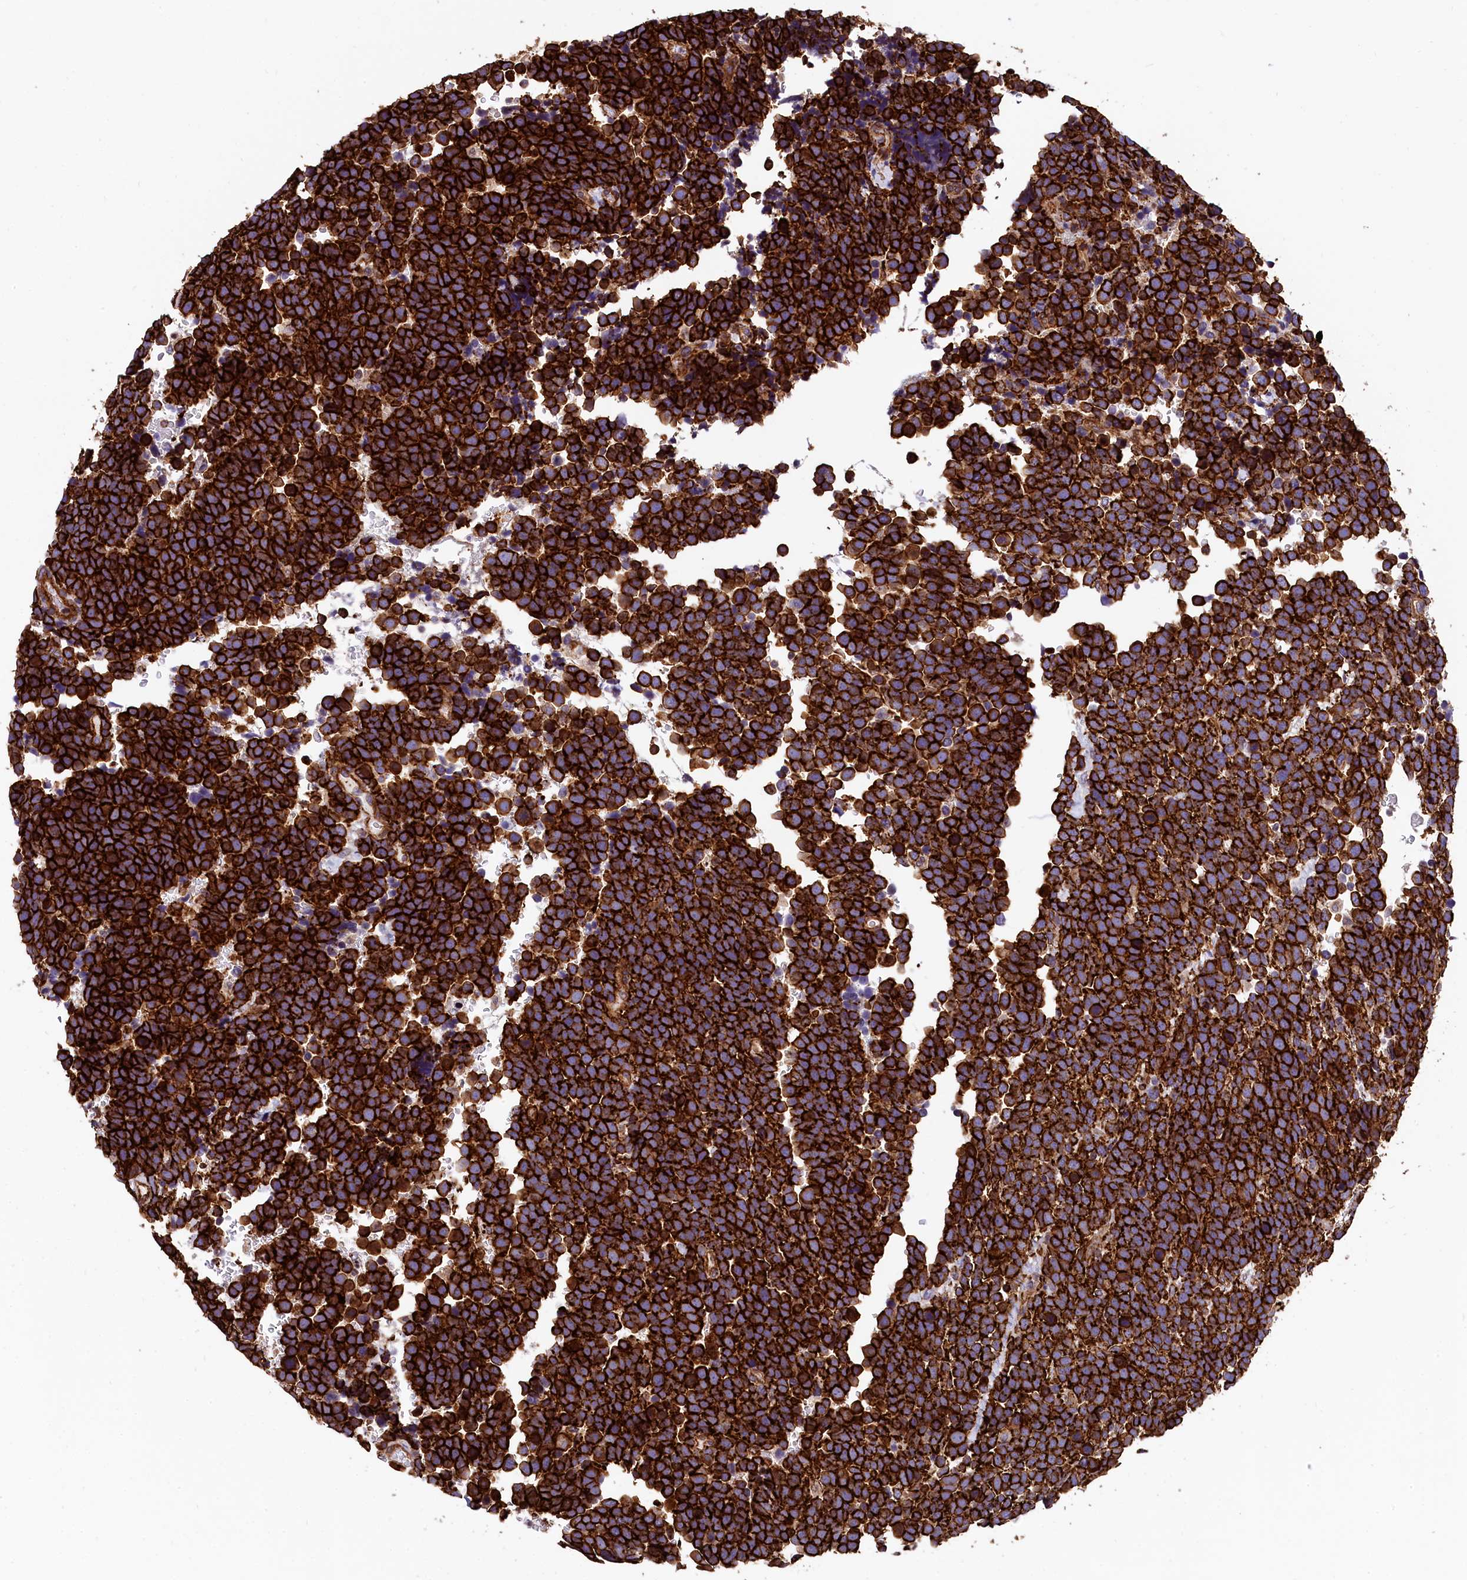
{"staining": {"intensity": "strong", "quantity": ">75%", "location": "cytoplasmic/membranous"}, "tissue": "urothelial cancer", "cell_type": "Tumor cells", "image_type": "cancer", "snomed": [{"axis": "morphology", "description": "Urothelial carcinoma, High grade"}, {"axis": "topography", "description": "Urinary bladder"}], "caption": "DAB immunohistochemical staining of human urothelial cancer reveals strong cytoplasmic/membranous protein staining in about >75% of tumor cells.", "gene": "ZNF2", "patient": {"sex": "female", "age": 82}}